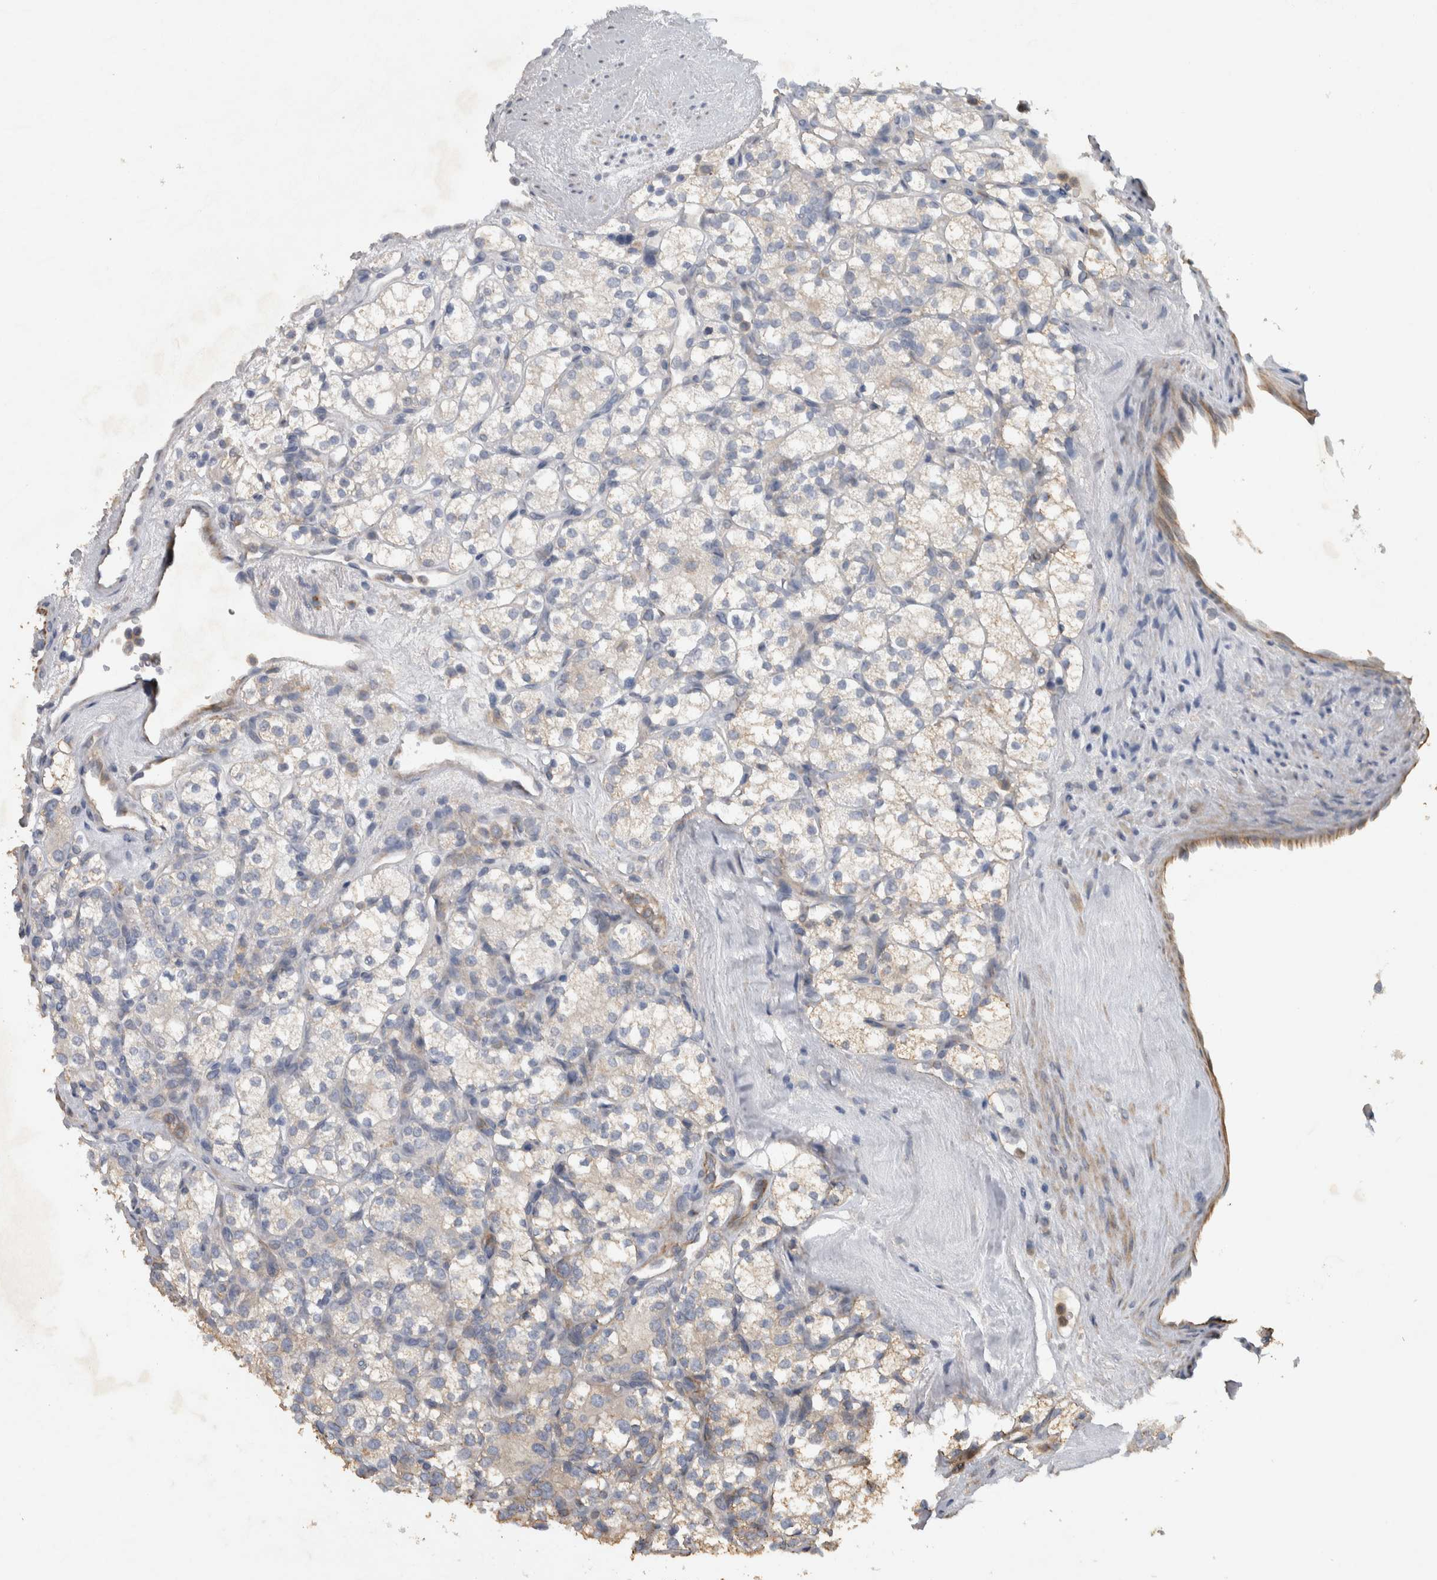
{"staining": {"intensity": "negative", "quantity": "none", "location": "none"}, "tissue": "renal cancer", "cell_type": "Tumor cells", "image_type": "cancer", "snomed": [{"axis": "morphology", "description": "Adenocarcinoma, NOS"}, {"axis": "topography", "description": "Kidney"}], "caption": "A high-resolution histopathology image shows immunohistochemistry (IHC) staining of adenocarcinoma (renal), which exhibits no significant expression in tumor cells. The staining was performed using DAB (3,3'-diaminobenzidine) to visualize the protein expression in brown, while the nuclei were stained in blue with hematoxylin (Magnification: 20x).", "gene": "NT5C2", "patient": {"sex": "male", "age": 77}}